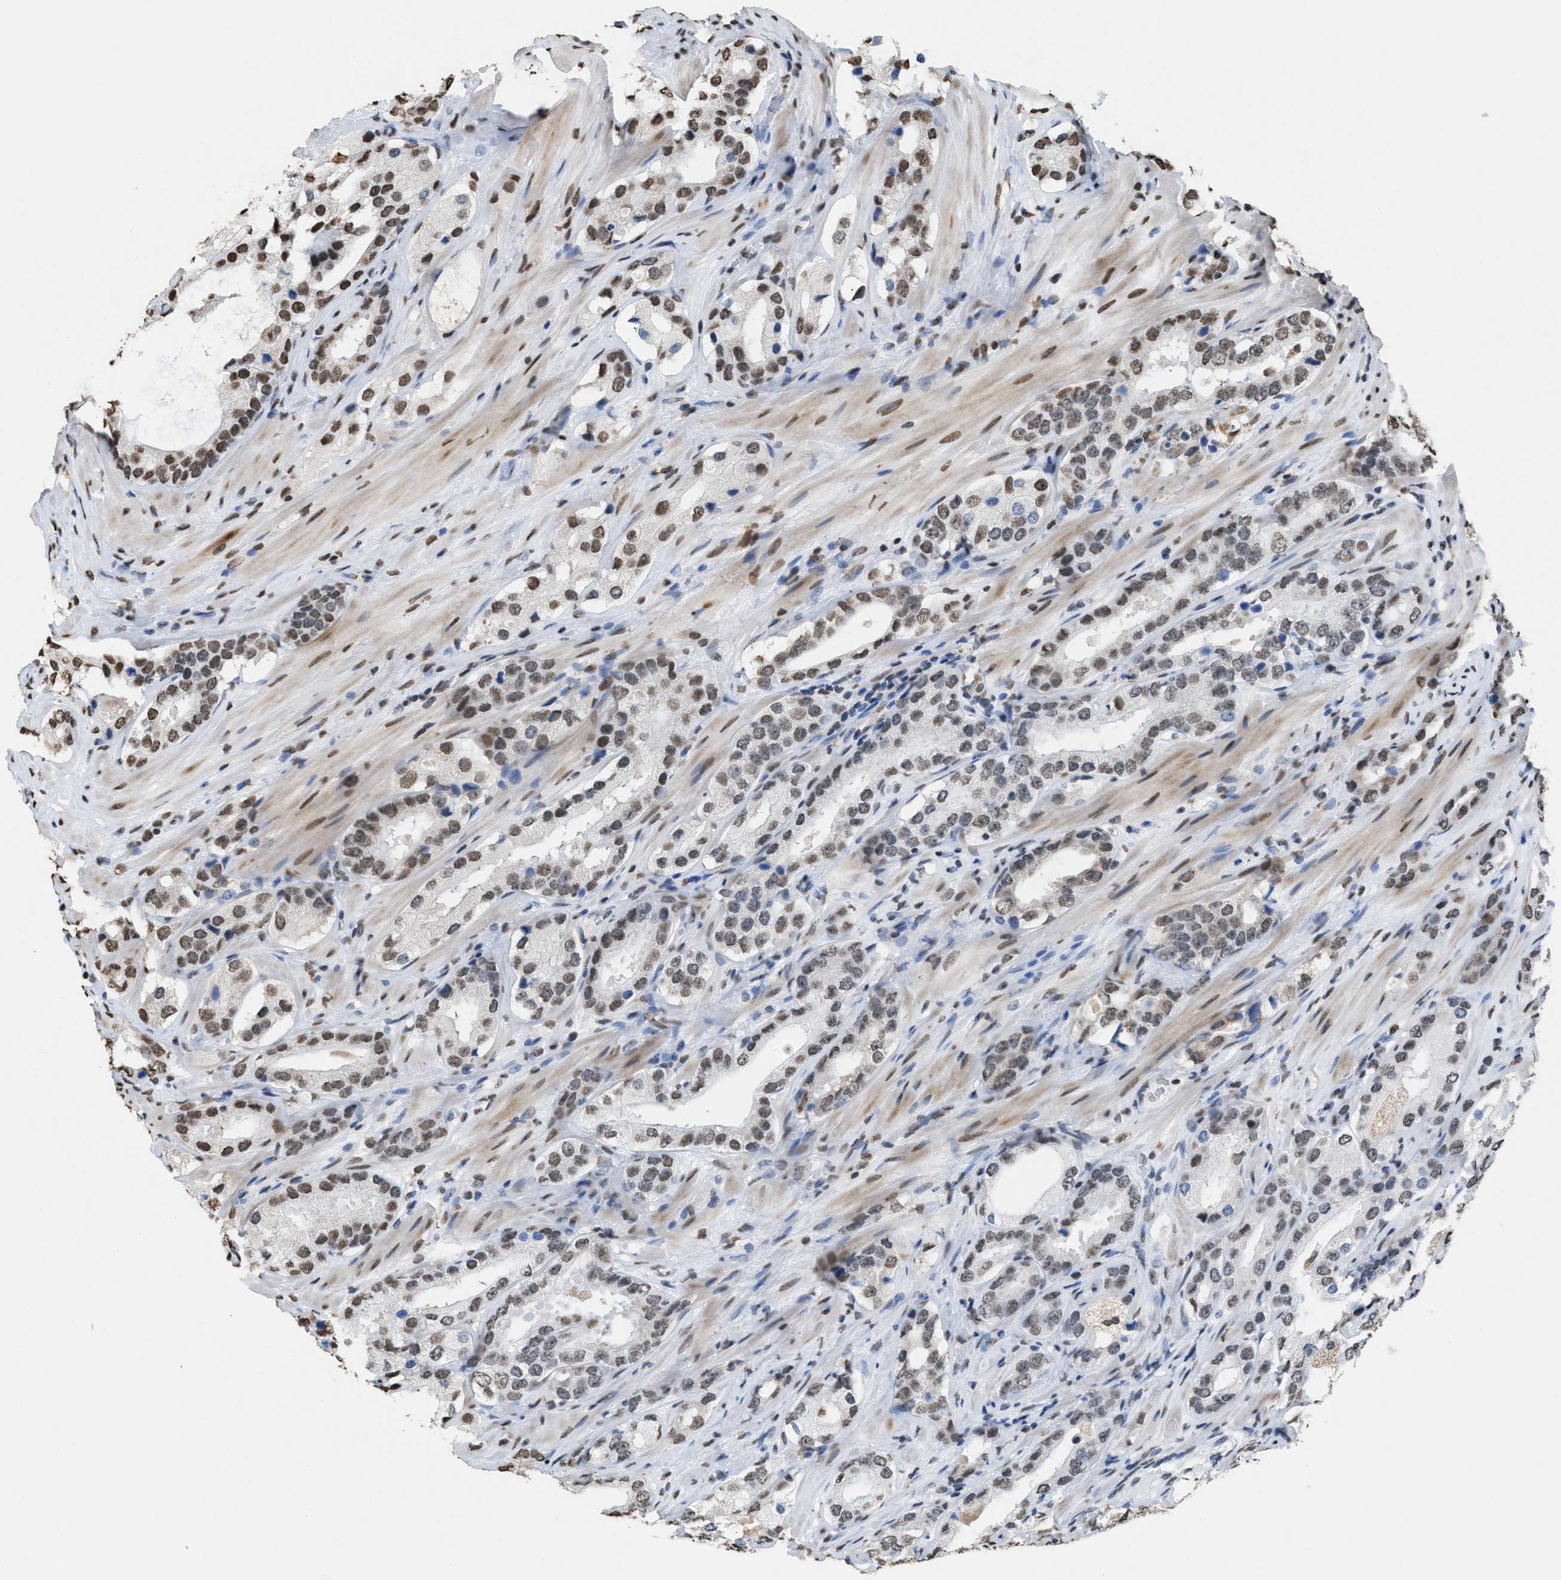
{"staining": {"intensity": "moderate", "quantity": "25%-75%", "location": "nuclear"}, "tissue": "prostate cancer", "cell_type": "Tumor cells", "image_type": "cancer", "snomed": [{"axis": "morphology", "description": "Adenocarcinoma, High grade"}, {"axis": "topography", "description": "Prostate"}], "caption": "Prostate cancer (adenocarcinoma (high-grade)) stained with a protein marker shows moderate staining in tumor cells.", "gene": "NUP88", "patient": {"sex": "male", "age": 63}}